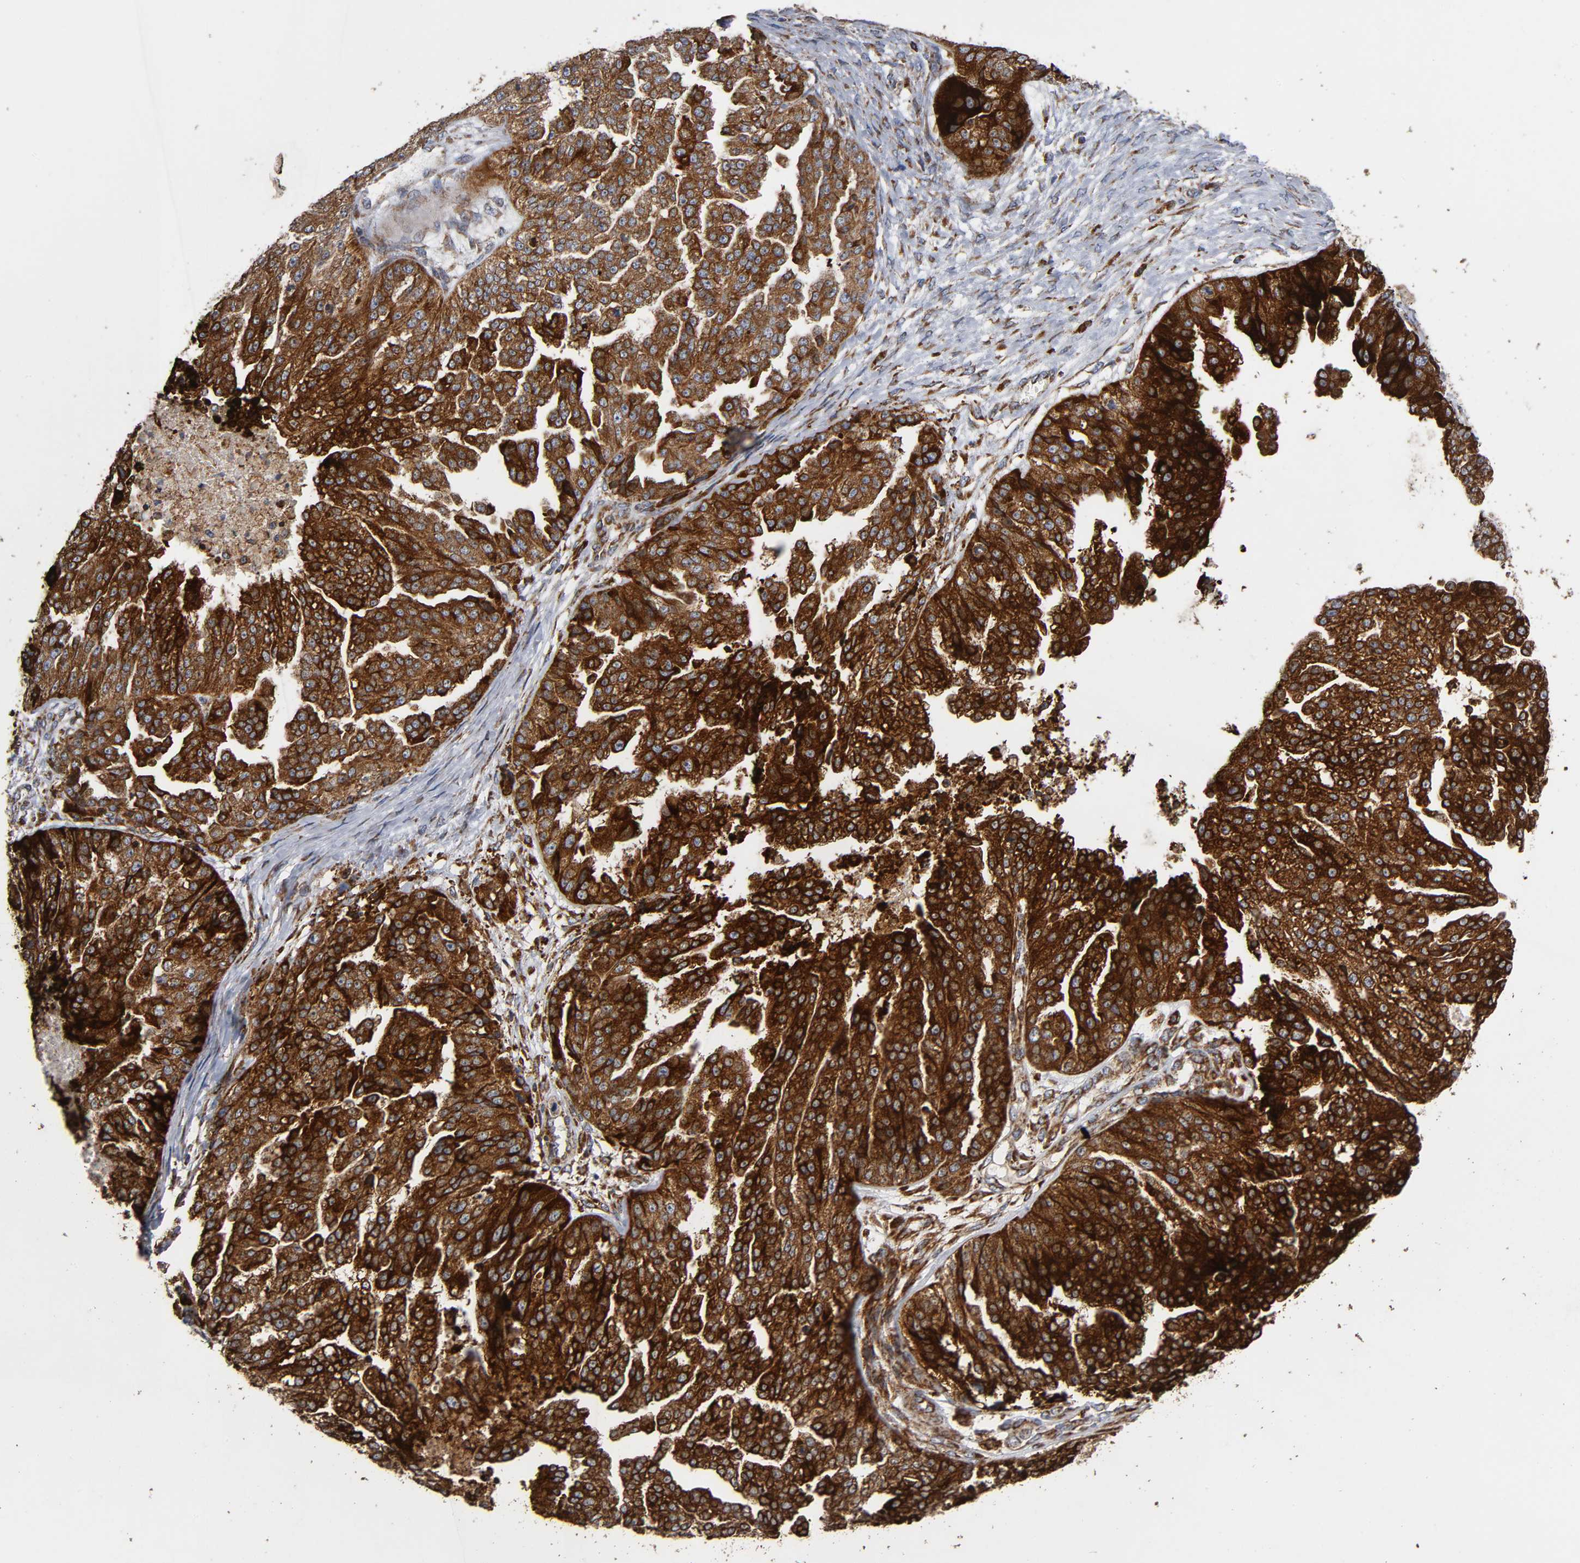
{"staining": {"intensity": "strong", "quantity": ">75%", "location": "cytoplasmic/membranous"}, "tissue": "ovarian cancer", "cell_type": "Tumor cells", "image_type": "cancer", "snomed": [{"axis": "morphology", "description": "Cystadenocarcinoma, serous, NOS"}, {"axis": "topography", "description": "Ovary"}], "caption": "Immunohistochemistry (IHC) of human ovarian cancer displays high levels of strong cytoplasmic/membranous positivity in approximately >75% of tumor cells.", "gene": "MAP3K1", "patient": {"sex": "female", "age": 58}}